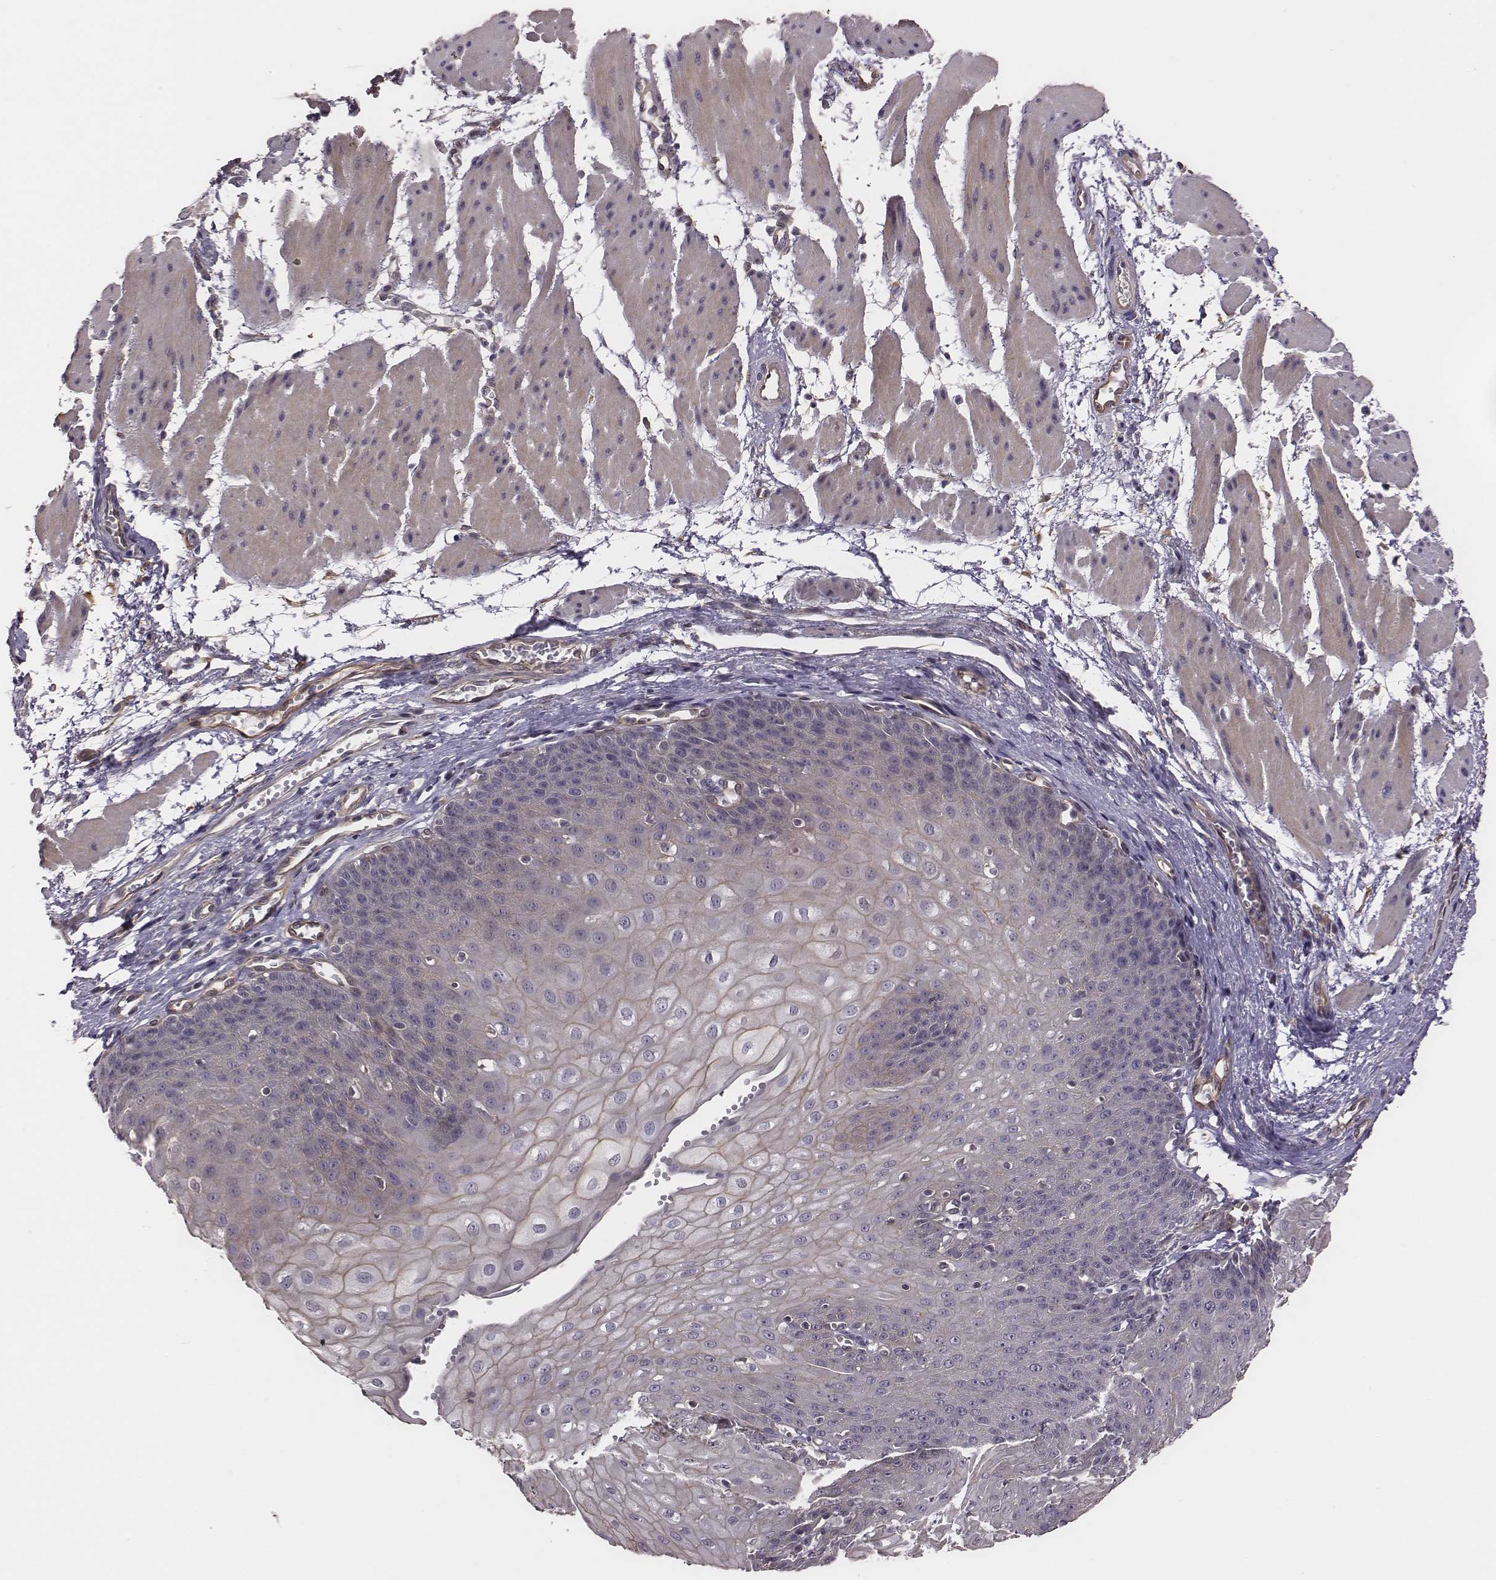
{"staining": {"intensity": "negative", "quantity": "none", "location": "none"}, "tissue": "esophagus", "cell_type": "Squamous epithelial cells", "image_type": "normal", "snomed": [{"axis": "morphology", "description": "Normal tissue, NOS"}, {"axis": "topography", "description": "Esophagus"}], "caption": "This histopathology image is of unremarkable esophagus stained with immunohistochemistry to label a protein in brown with the nuclei are counter-stained blue. There is no positivity in squamous epithelial cells. (Immunohistochemistry (ihc), brightfield microscopy, high magnification).", "gene": "SCARF1", "patient": {"sex": "male", "age": 71}}